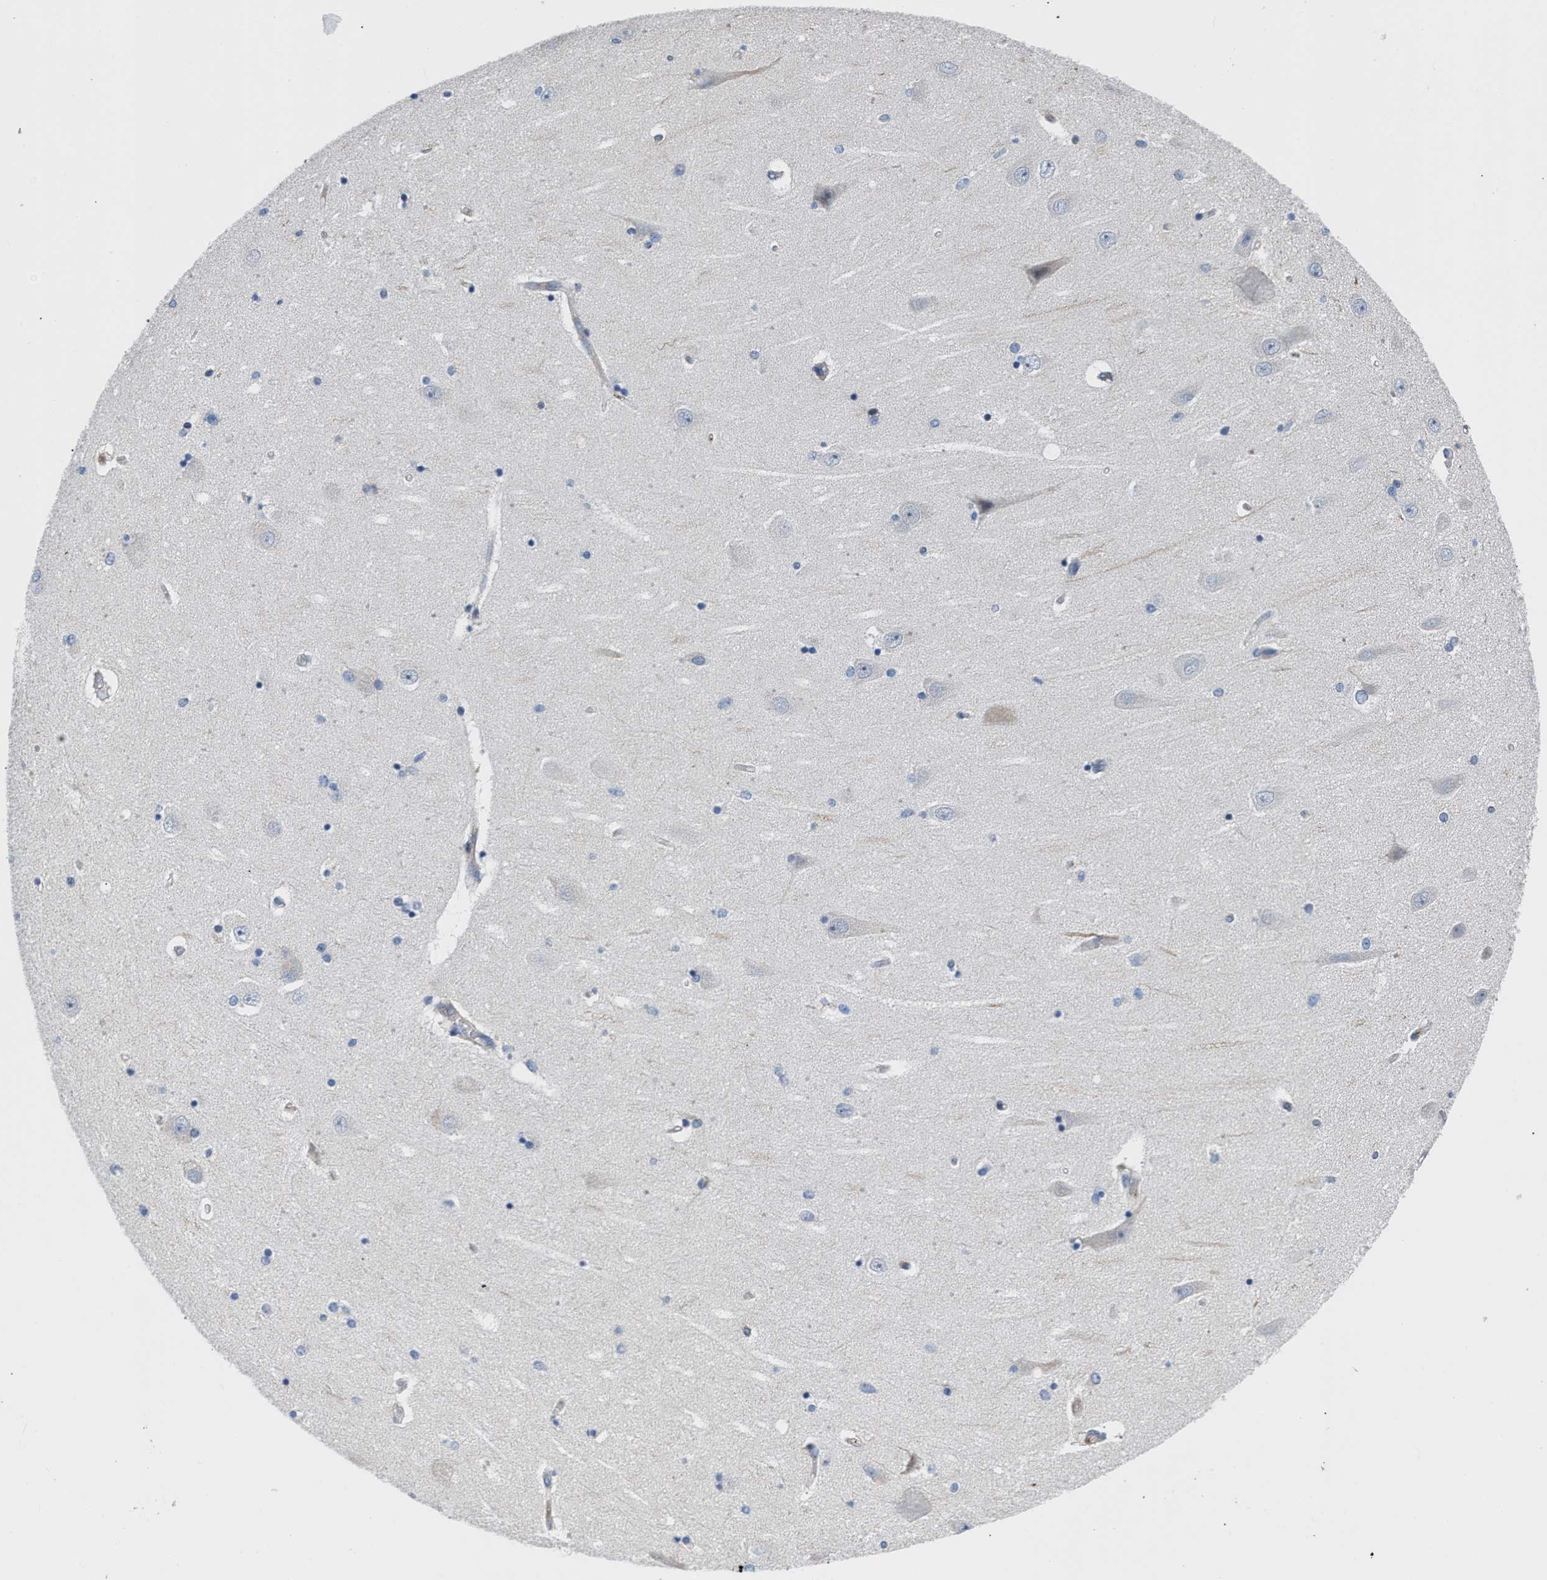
{"staining": {"intensity": "negative", "quantity": "none", "location": "none"}, "tissue": "hippocampus", "cell_type": "Glial cells", "image_type": "normal", "snomed": [{"axis": "morphology", "description": "Normal tissue, NOS"}, {"axis": "topography", "description": "Hippocampus"}], "caption": "High magnification brightfield microscopy of unremarkable hippocampus stained with DAB (3,3'-diaminobenzidine) (brown) and counterstained with hematoxylin (blue): glial cells show no significant positivity.", "gene": "TFPI", "patient": {"sex": "female", "age": 54}}